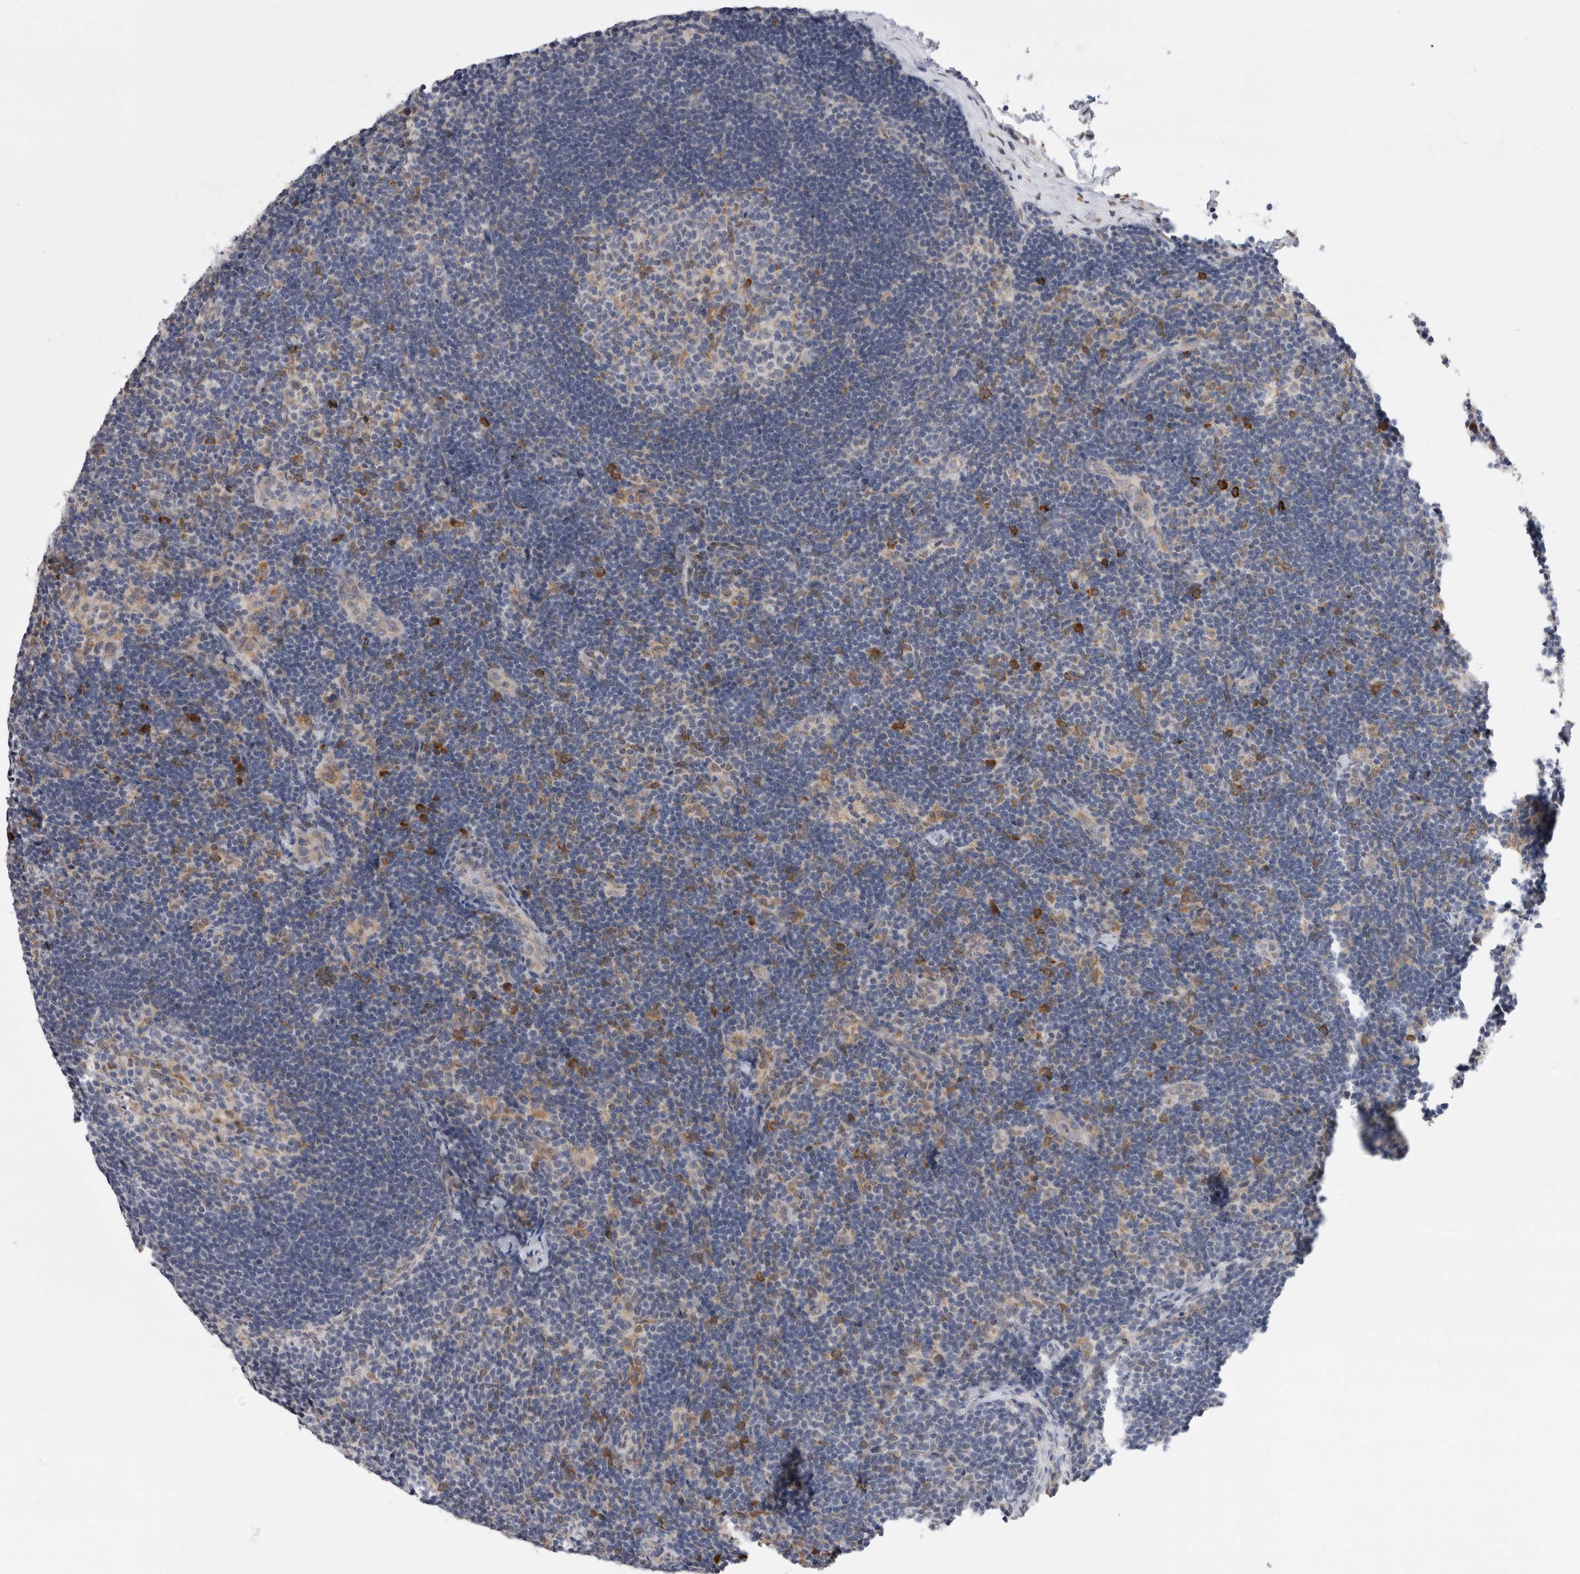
{"staining": {"intensity": "moderate", "quantity": "<25%", "location": "cytoplasmic/membranous"}, "tissue": "lymph node", "cell_type": "Germinal center cells", "image_type": "normal", "snomed": [{"axis": "morphology", "description": "Normal tissue, NOS"}, {"axis": "topography", "description": "Lymph node"}], "caption": "Protein staining of unremarkable lymph node demonstrates moderate cytoplasmic/membranous positivity in approximately <25% of germinal center cells. Using DAB (brown) and hematoxylin (blue) stains, captured at high magnification using brightfield microscopy.", "gene": "VCPIP1", "patient": {"sex": "female", "age": 22}}